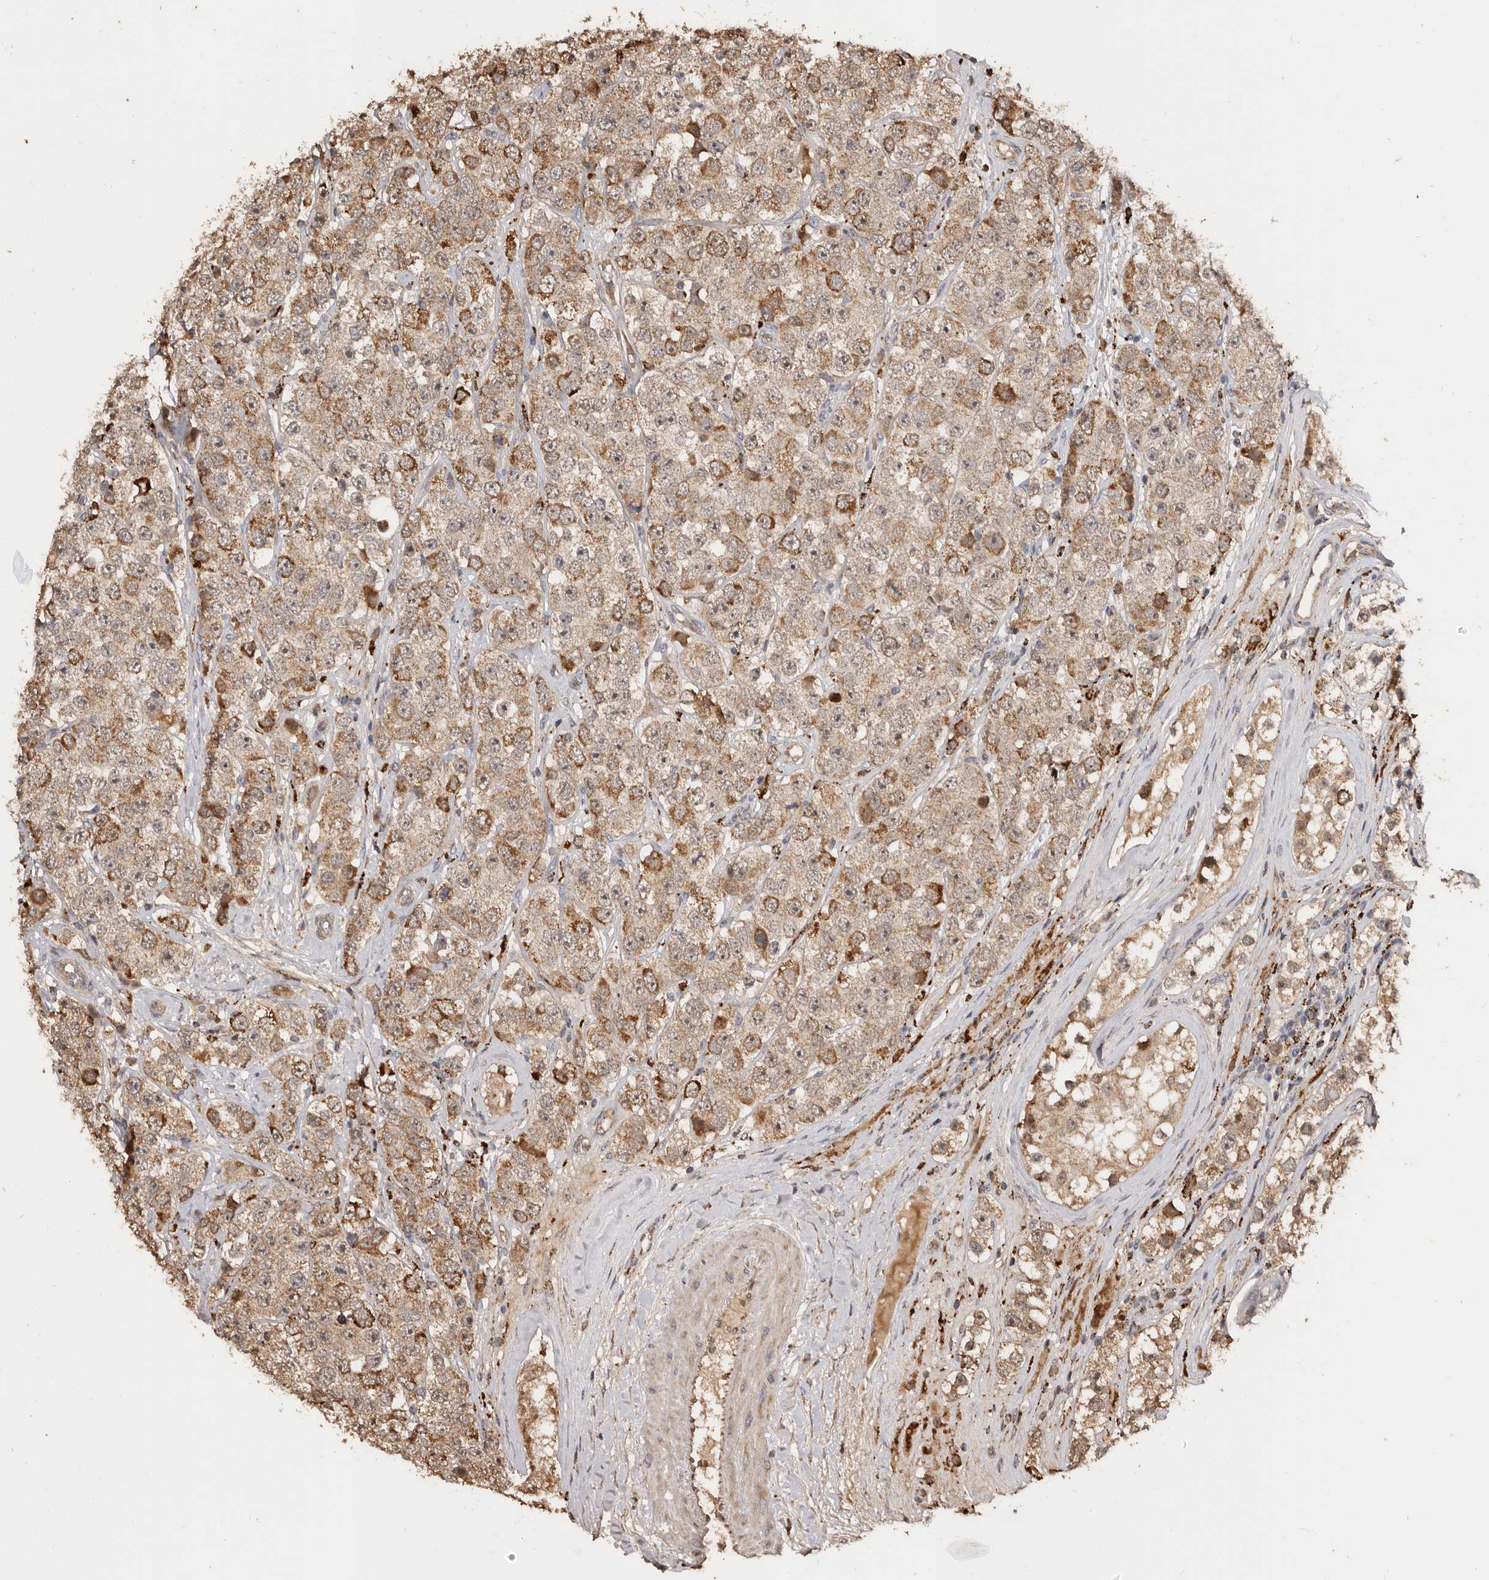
{"staining": {"intensity": "moderate", "quantity": ">75%", "location": "cytoplasmic/membranous"}, "tissue": "testis cancer", "cell_type": "Tumor cells", "image_type": "cancer", "snomed": [{"axis": "morphology", "description": "Seminoma, NOS"}, {"axis": "topography", "description": "Testis"}], "caption": "A photomicrograph of human testis cancer stained for a protein exhibits moderate cytoplasmic/membranous brown staining in tumor cells. (Stains: DAB in brown, nuclei in blue, Microscopy: brightfield microscopy at high magnification).", "gene": "AKAP7", "patient": {"sex": "male", "age": 28}}